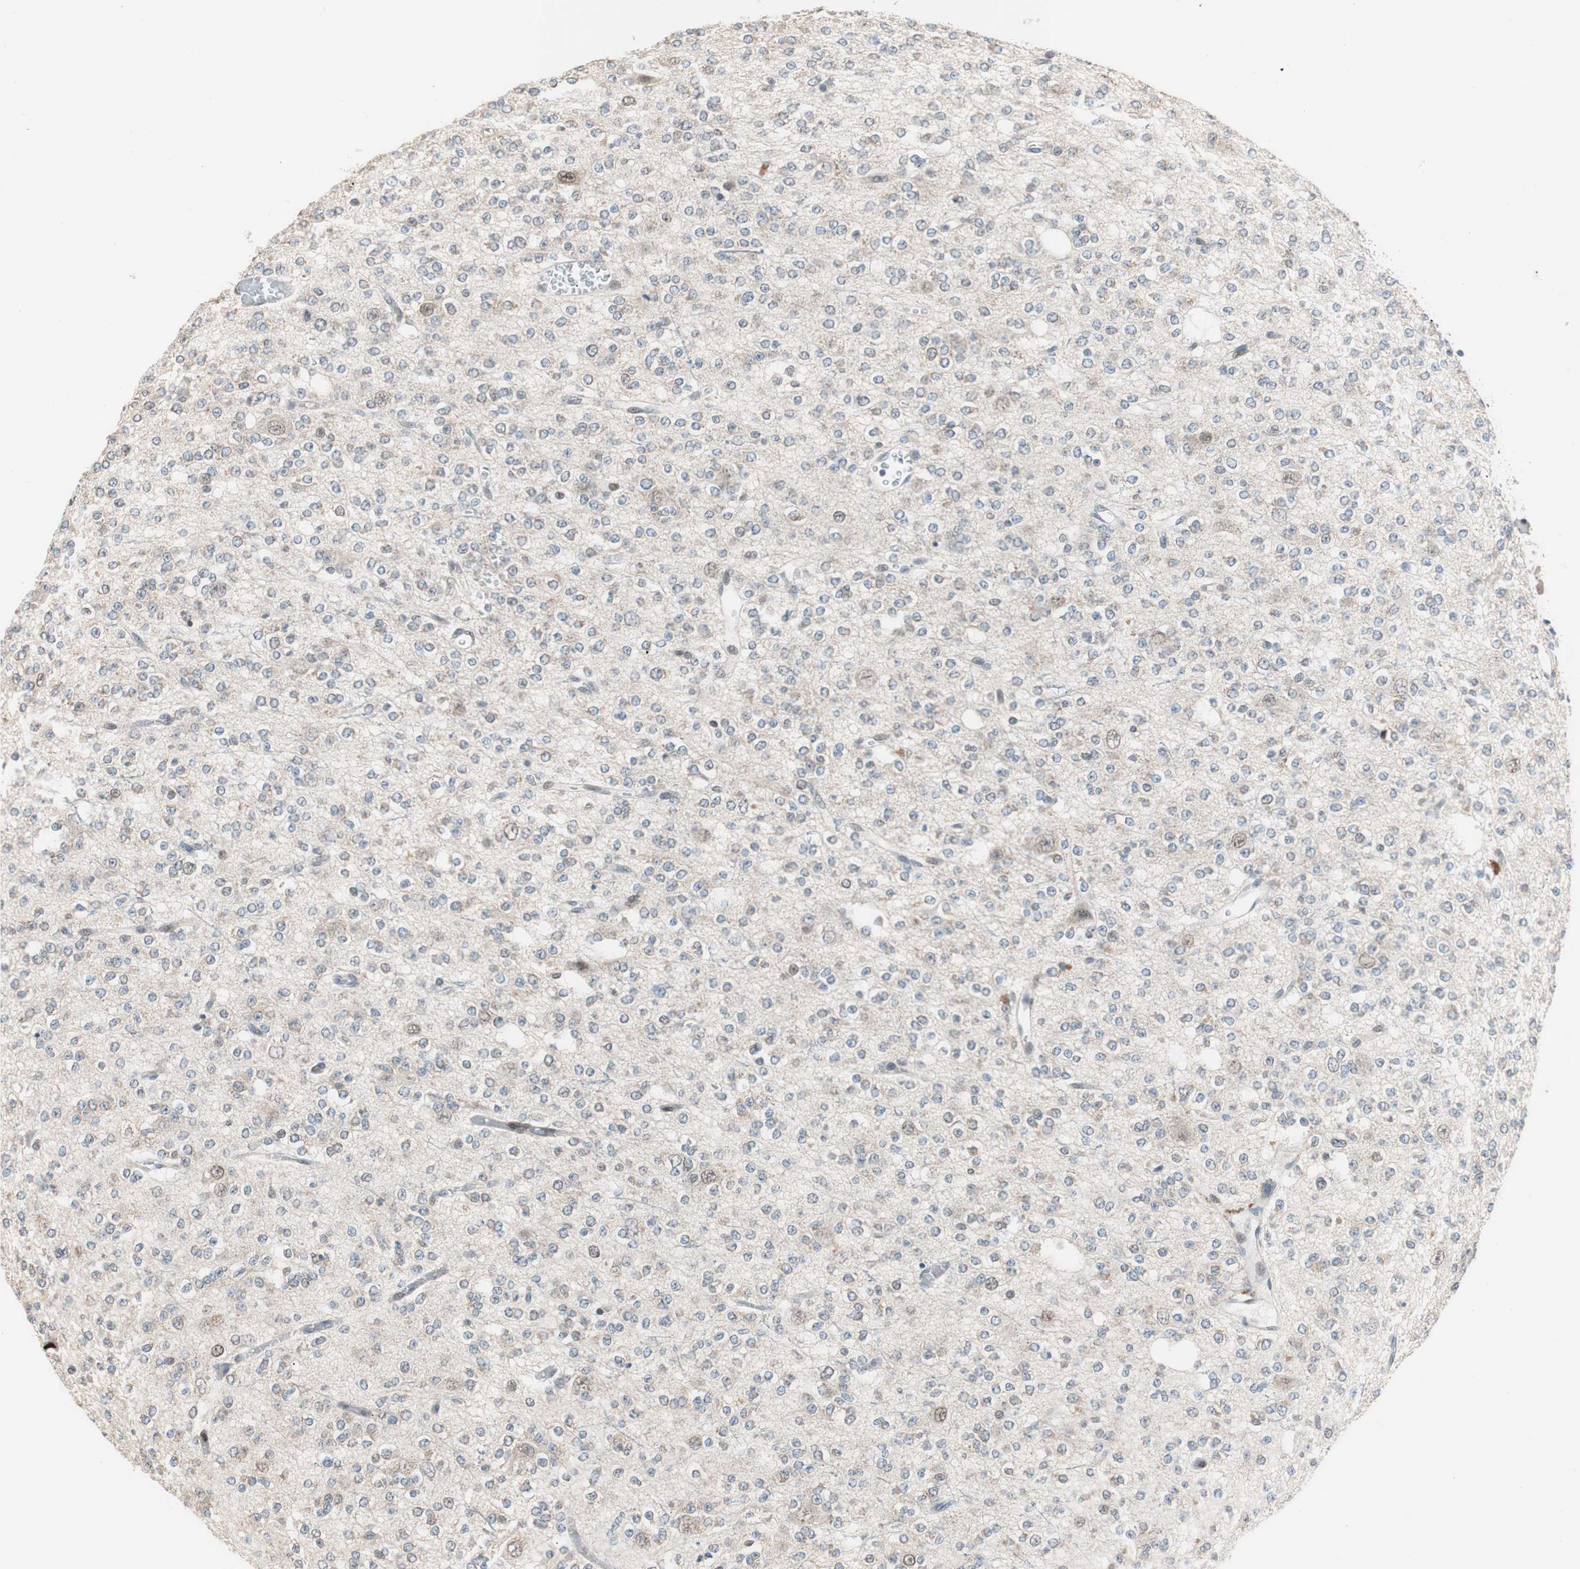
{"staining": {"intensity": "negative", "quantity": "none", "location": "none"}, "tissue": "glioma", "cell_type": "Tumor cells", "image_type": "cancer", "snomed": [{"axis": "morphology", "description": "Glioma, malignant, Low grade"}, {"axis": "topography", "description": "Brain"}], "caption": "An immunohistochemistry (IHC) image of glioma is shown. There is no staining in tumor cells of glioma. (IHC, brightfield microscopy, high magnification).", "gene": "POLH", "patient": {"sex": "male", "age": 38}}